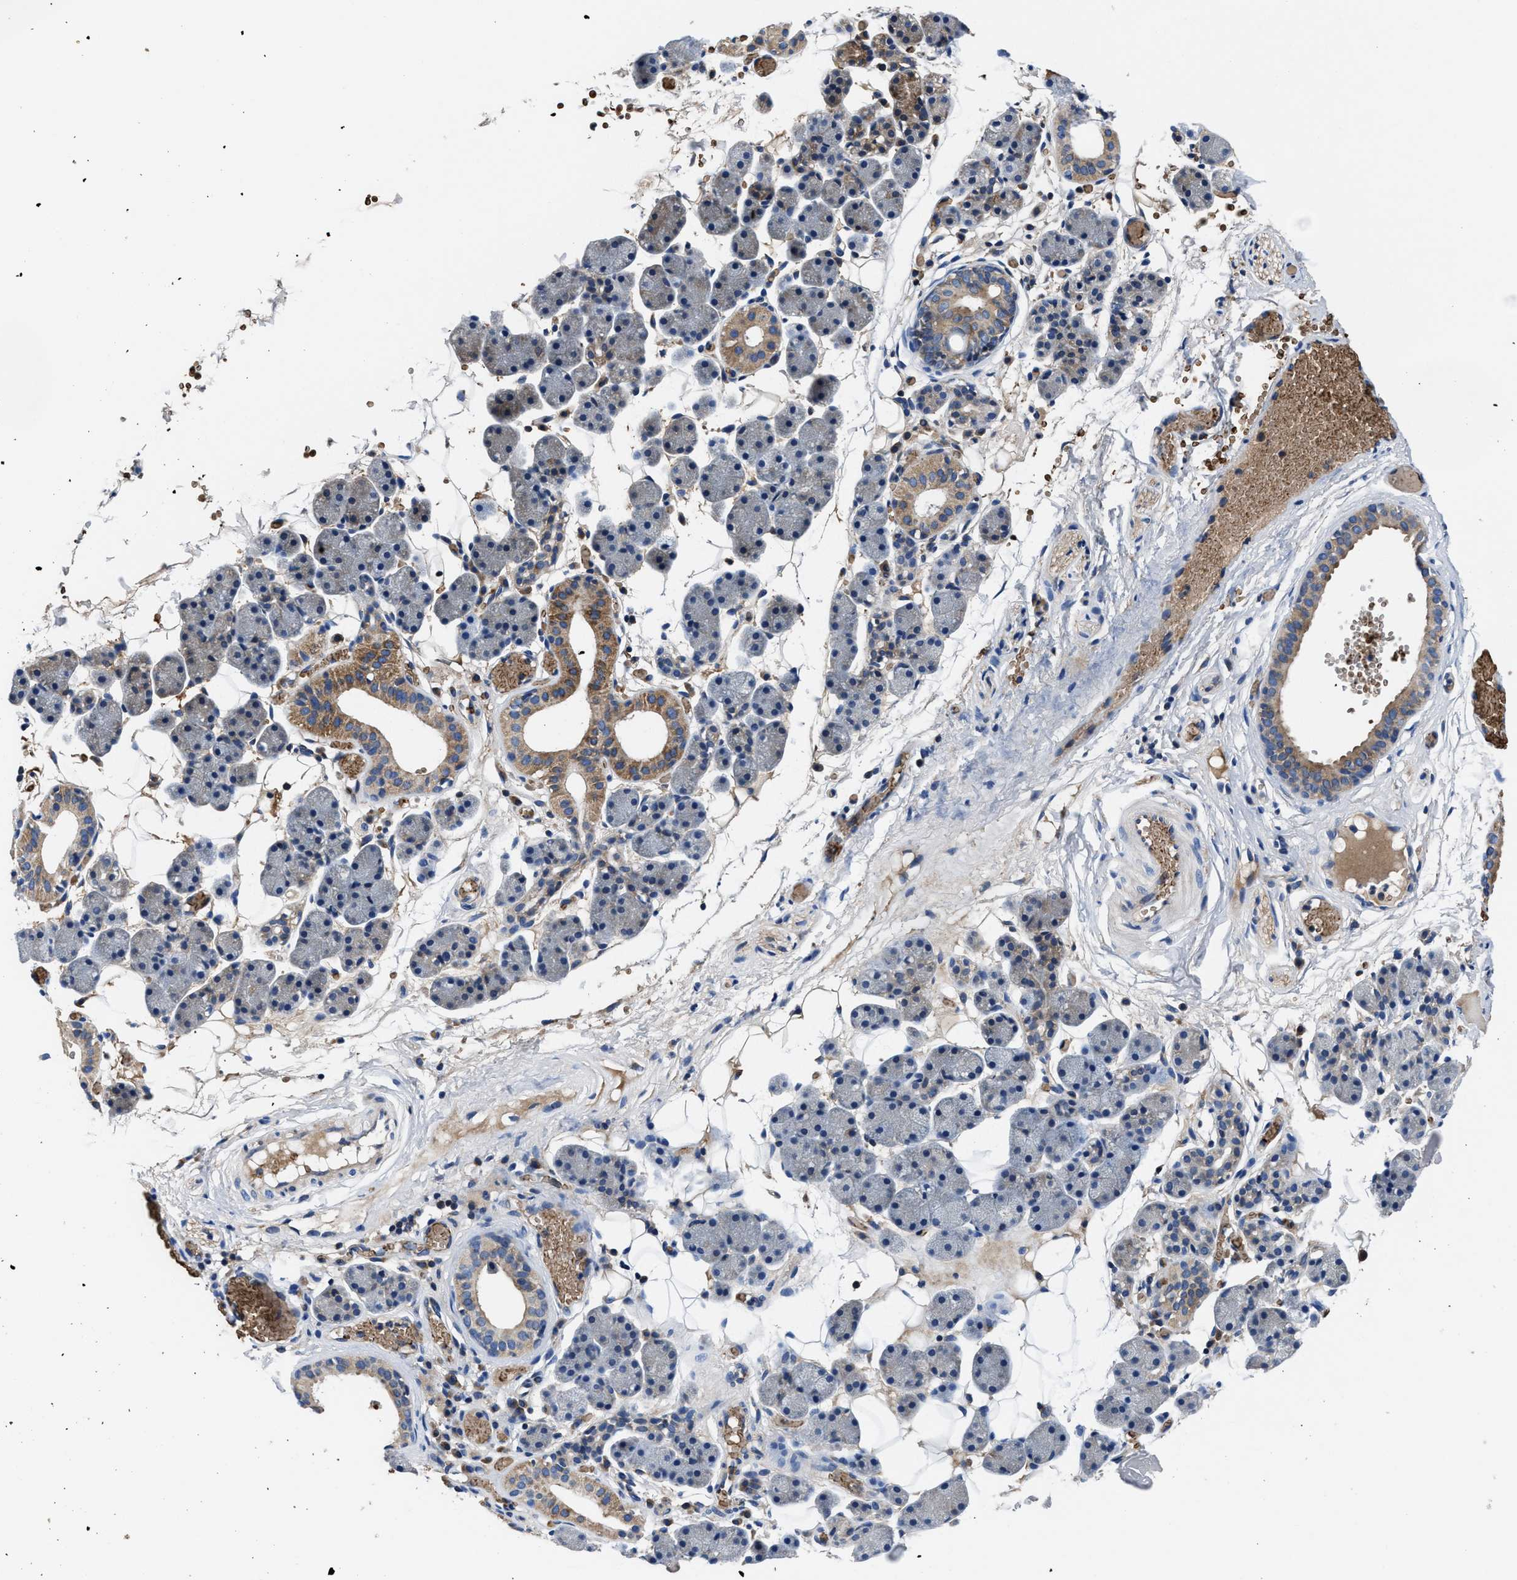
{"staining": {"intensity": "moderate", "quantity": "<25%", "location": "cytoplasmic/membranous"}, "tissue": "salivary gland", "cell_type": "Glandular cells", "image_type": "normal", "snomed": [{"axis": "morphology", "description": "Normal tissue, NOS"}, {"axis": "topography", "description": "Salivary gland"}], "caption": "Protein staining displays moderate cytoplasmic/membranous staining in approximately <25% of glandular cells in normal salivary gland. The staining is performed using DAB (3,3'-diaminobenzidine) brown chromogen to label protein expression. The nuclei are counter-stained blue using hematoxylin.", "gene": "PHLPP1", "patient": {"sex": "female", "age": 33}}